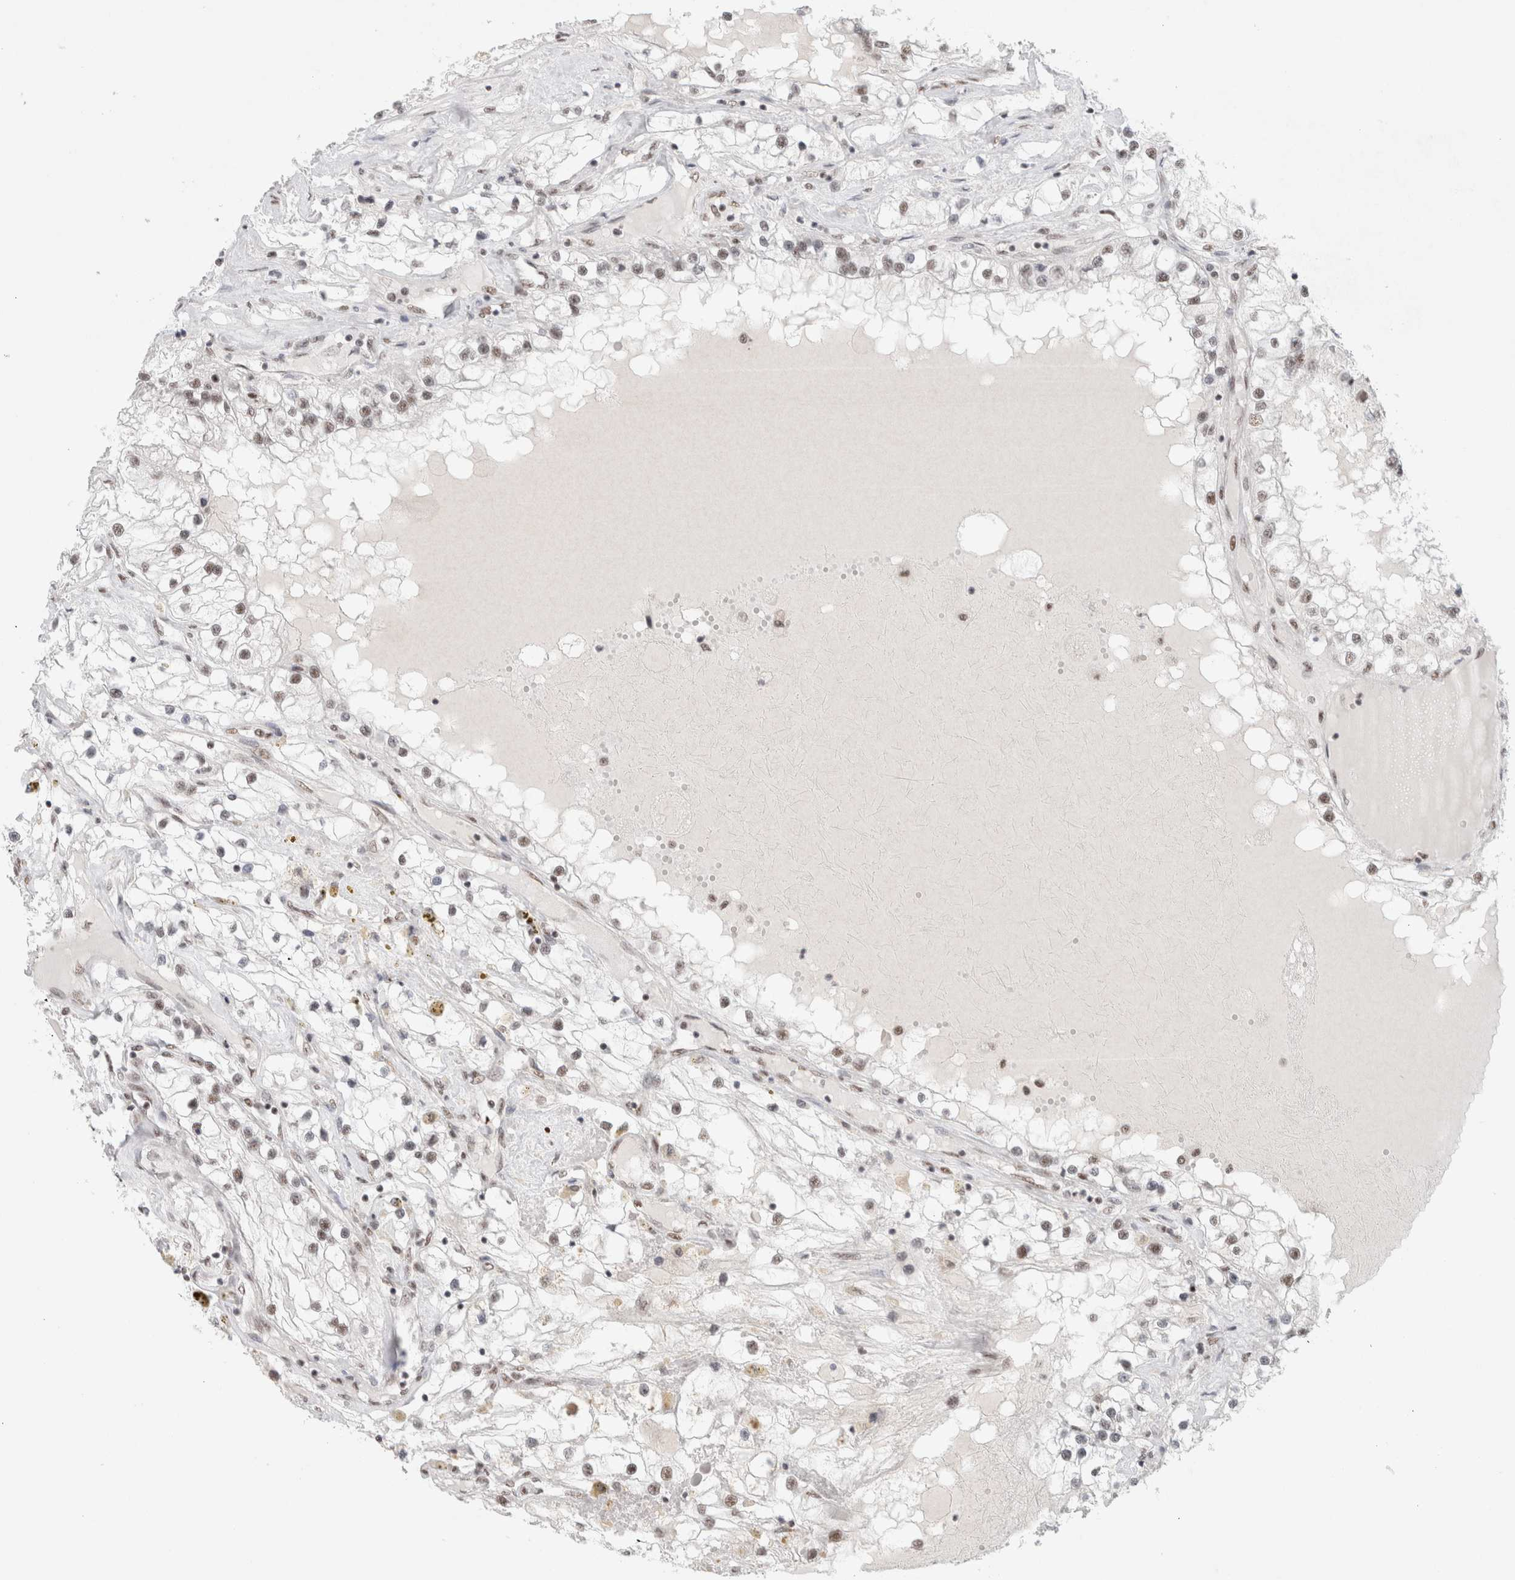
{"staining": {"intensity": "weak", "quantity": "25%-75%", "location": "nuclear"}, "tissue": "renal cancer", "cell_type": "Tumor cells", "image_type": "cancer", "snomed": [{"axis": "morphology", "description": "Adenocarcinoma, NOS"}, {"axis": "topography", "description": "Kidney"}], "caption": "The histopathology image exhibits staining of renal cancer (adenocarcinoma), revealing weak nuclear protein staining (brown color) within tumor cells.", "gene": "TRMT12", "patient": {"sex": "male", "age": 68}}